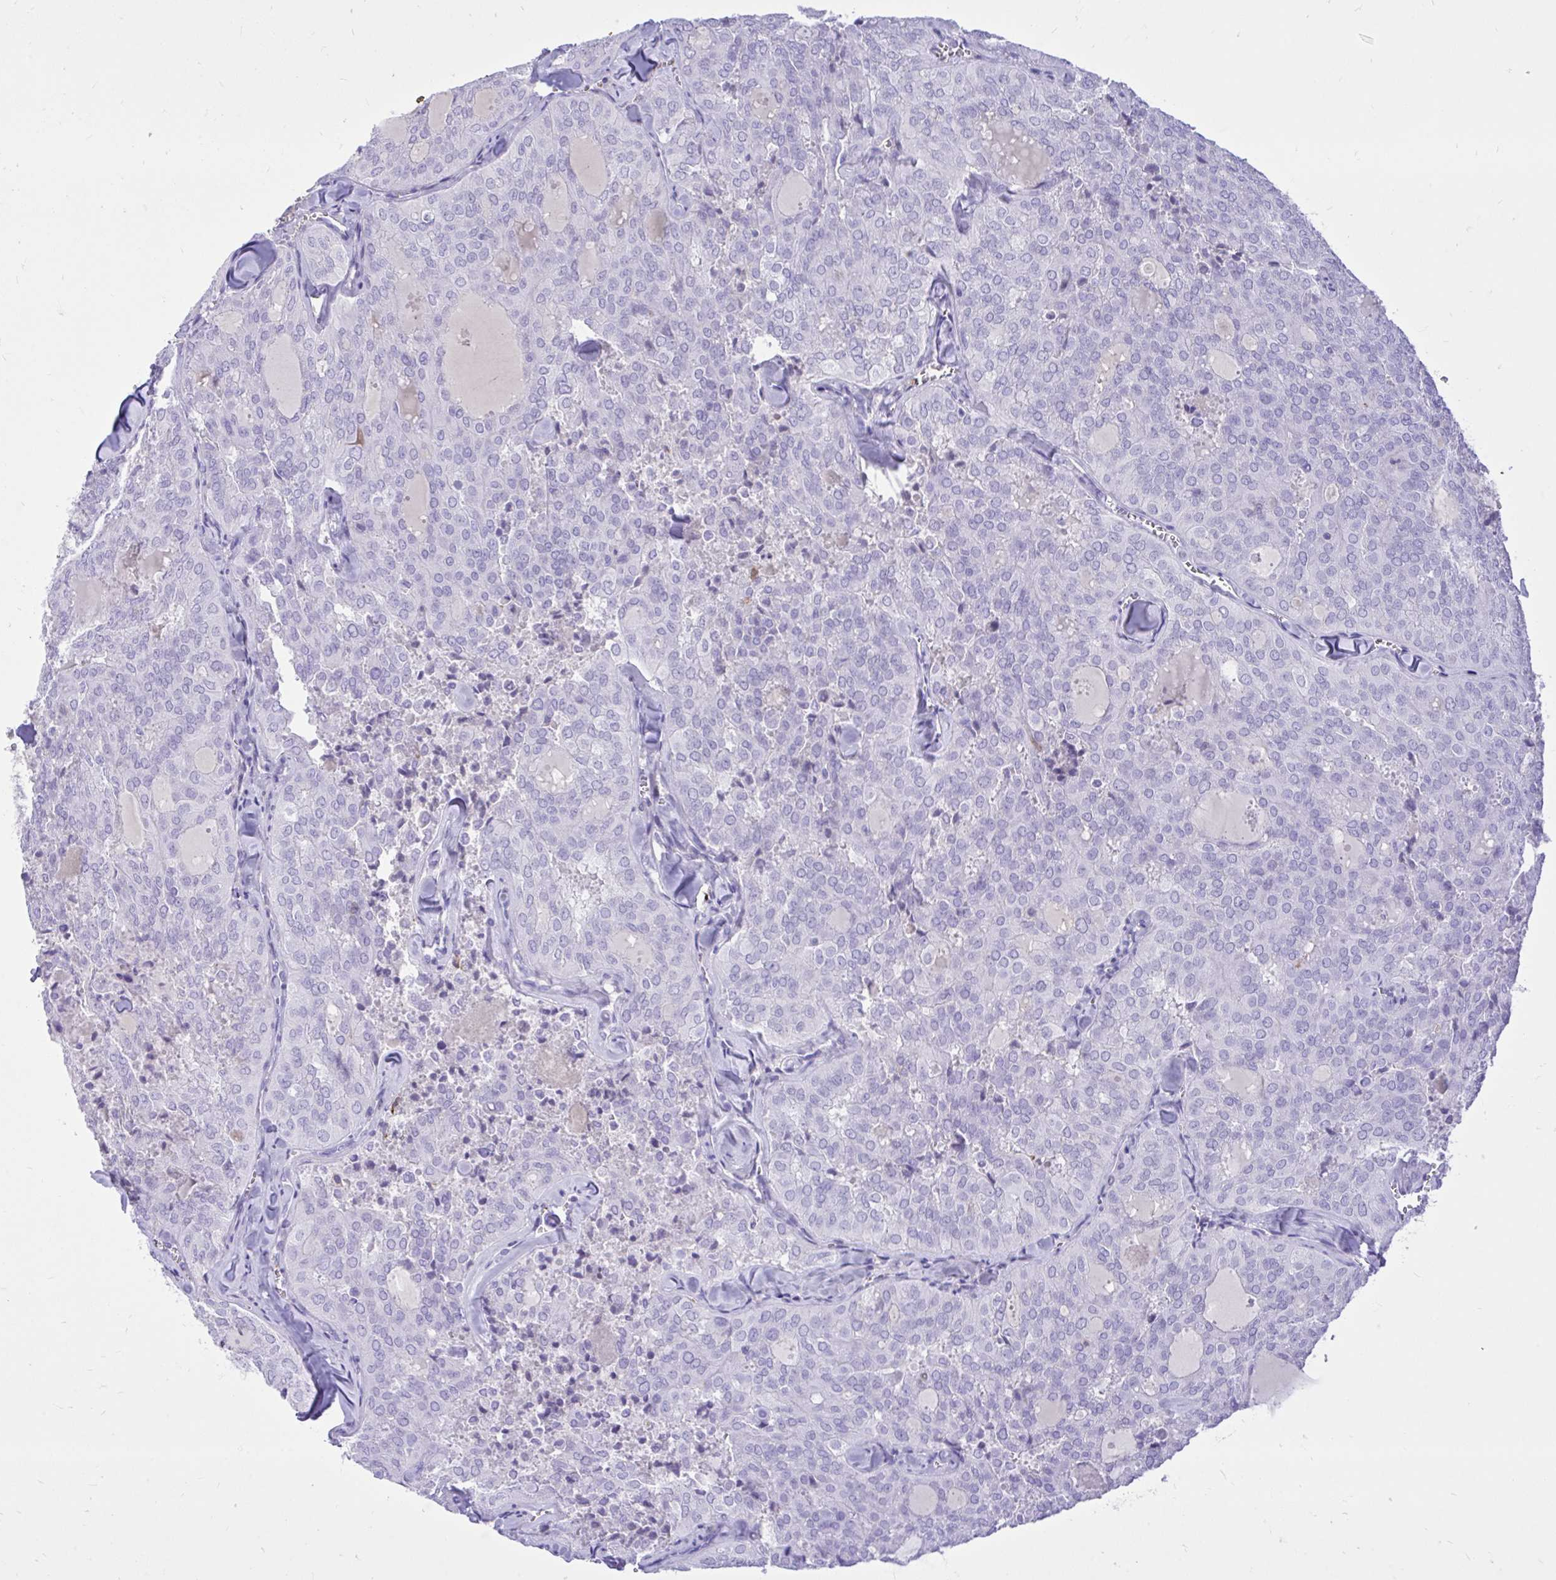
{"staining": {"intensity": "negative", "quantity": "none", "location": "none"}, "tissue": "thyroid cancer", "cell_type": "Tumor cells", "image_type": "cancer", "snomed": [{"axis": "morphology", "description": "Follicular adenoma carcinoma, NOS"}, {"axis": "topography", "description": "Thyroid gland"}], "caption": "The photomicrograph reveals no staining of tumor cells in thyroid cancer (follicular adenoma carcinoma).", "gene": "TLR7", "patient": {"sex": "male", "age": 75}}